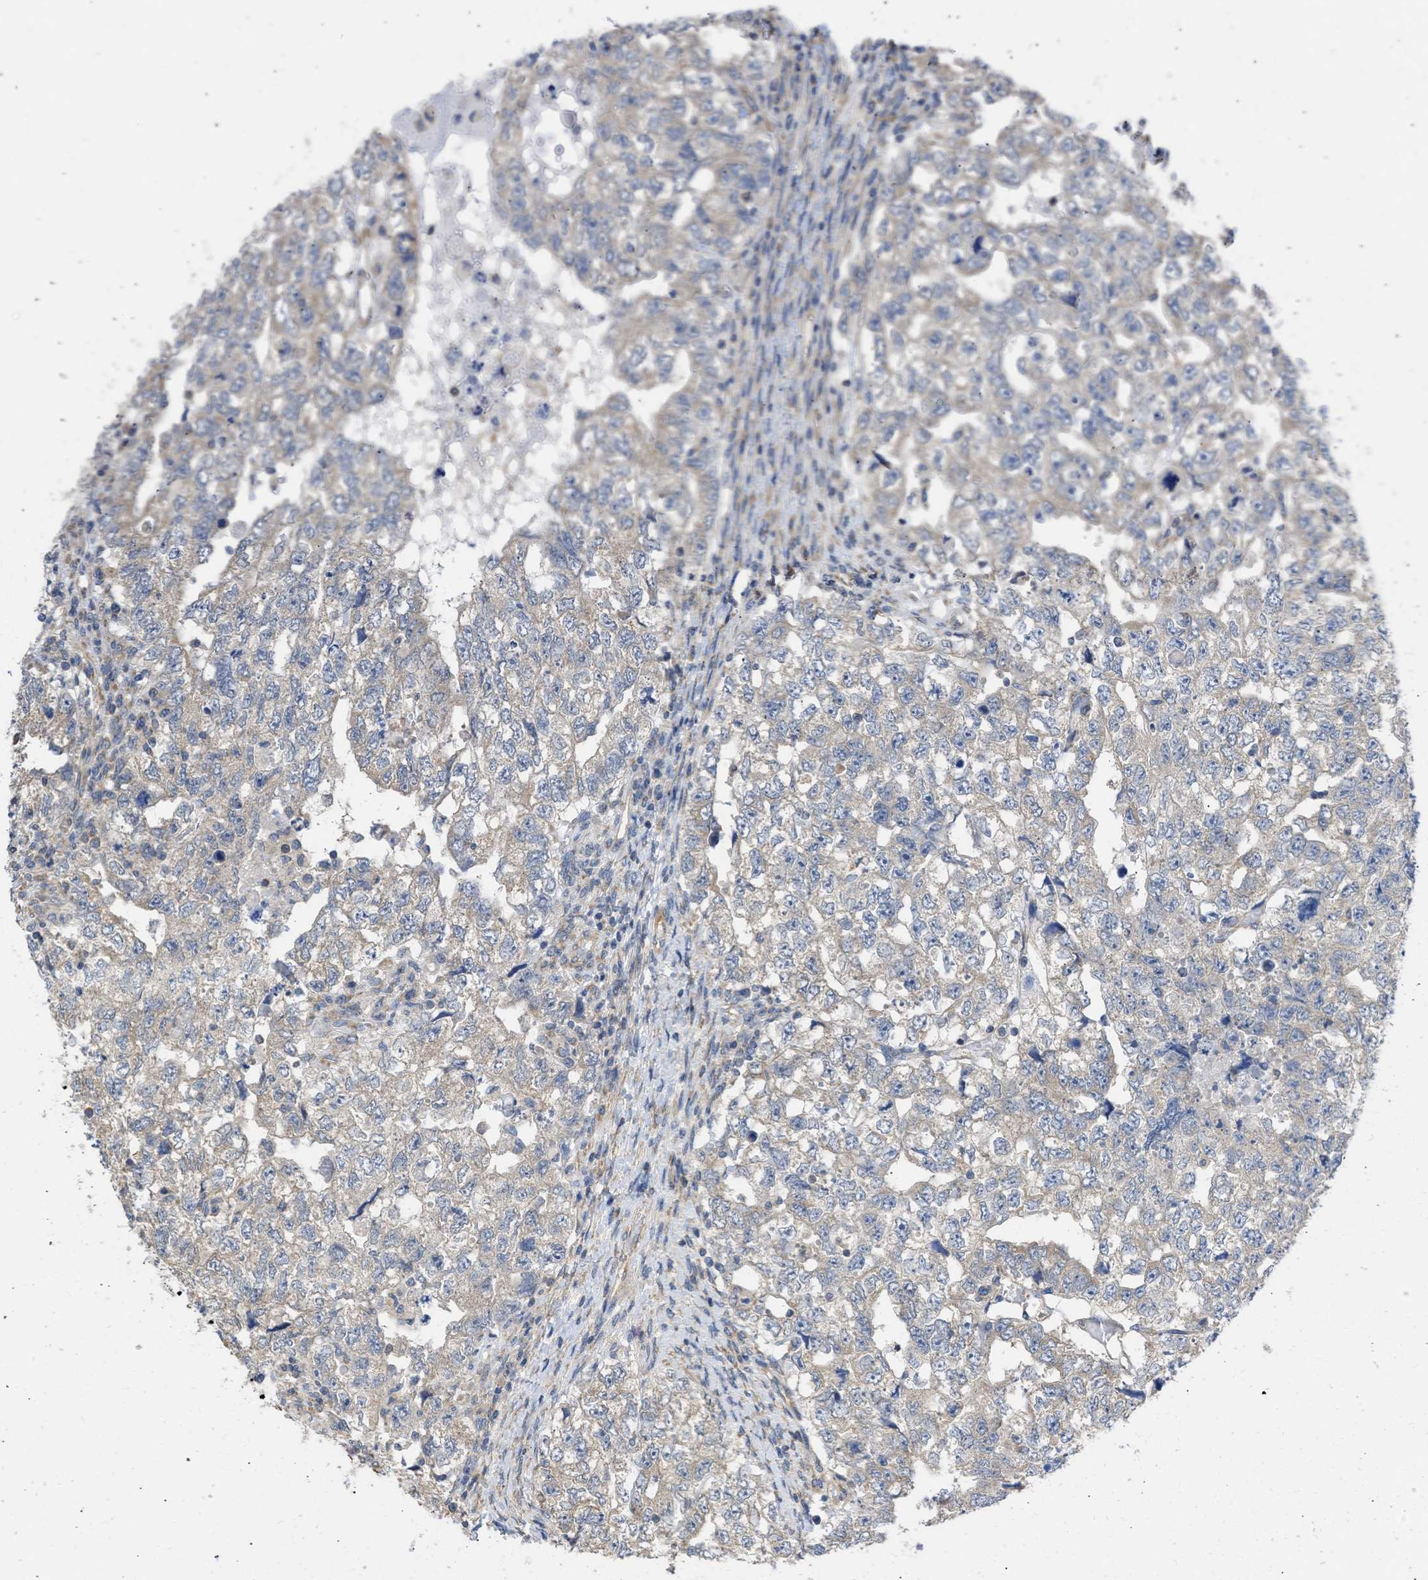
{"staining": {"intensity": "weak", "quantity": "25%-75%", "location": "cytoplasmic/membranous"}, "tissue": "testis cancer", "cell_type": "Tumor cells", "image_type": "cancer", "snomed": [{"axis": "morphology", "description": "Carcinoma, Embryonal, NOS"}, {"axis": "topography", "description": "Testis"}], "caption": "Testis cancer (embryonal carcinoma) tissue exhibits weak cytoplasmic/membranous staining in approximately 25%-75% of tumor cells, visualized by immunohistochemistry. Using DAB (3,3'-diaminobenzidine) (brown) and hematoxylin (blue) stains, captured at high magnification using brightfield microscopy.", "gene": "MAP2K3", "patient": {"sex": "male", "age": 36}}